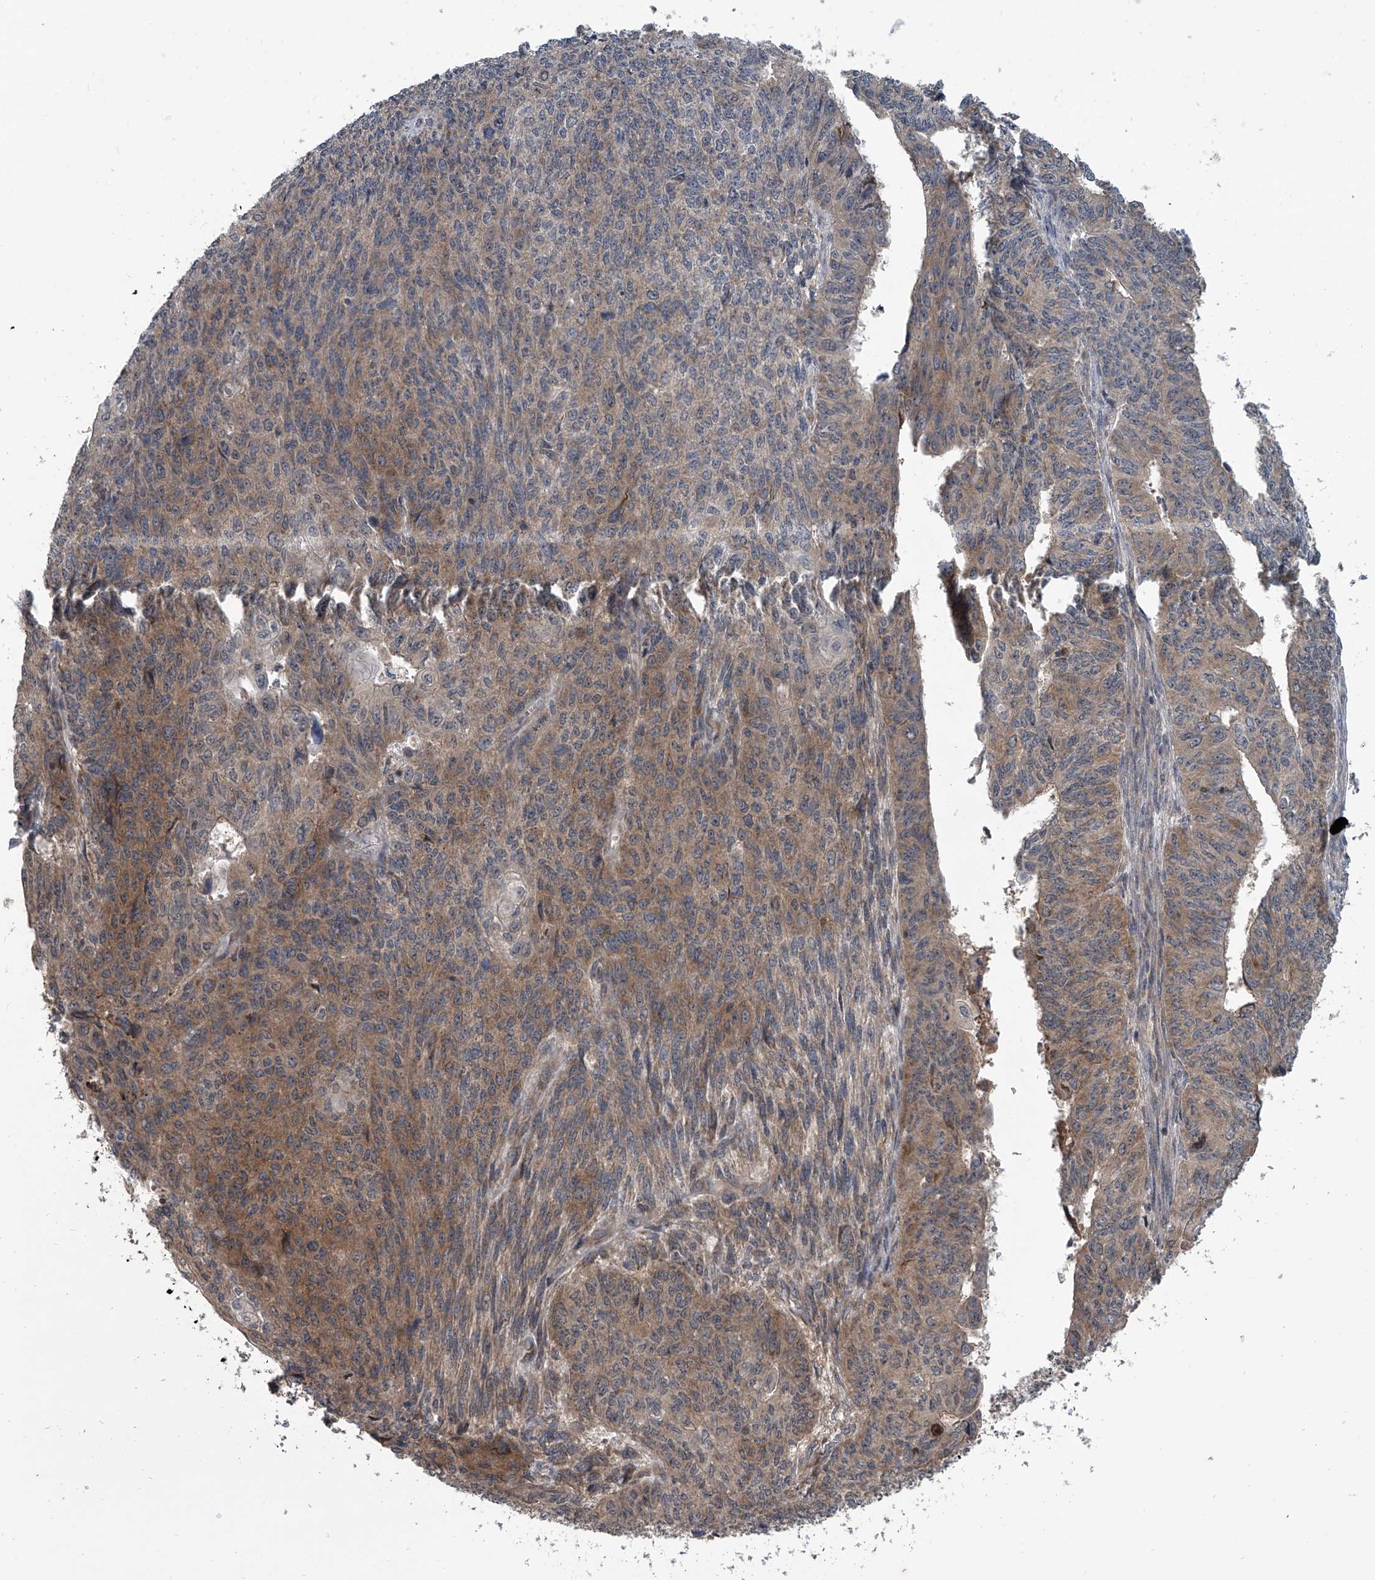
{"staining": {"intensity": "moderate", "quantity": "25%-75%", "location": "cytoplasmic/membranous"}, "tissue": "endometrial cancer", "cell_type": "Tumor cells", "image_type": "cancer", "snomed": [{"axis": "morphology", "description": "Adenocarcinoma, NOS"}, {"axis": "topography", "description": "Endometrium"}], "caption": "A brown stain labels moderate cytoplasmic/membranous positivity of a protein in endometrial adenocarcinoma tumor cells. (Brightfield microscopy of DAB IHC at high magnification).", "gene": "GEMIN8", "patient": {"sex": "female", "age": 32}}